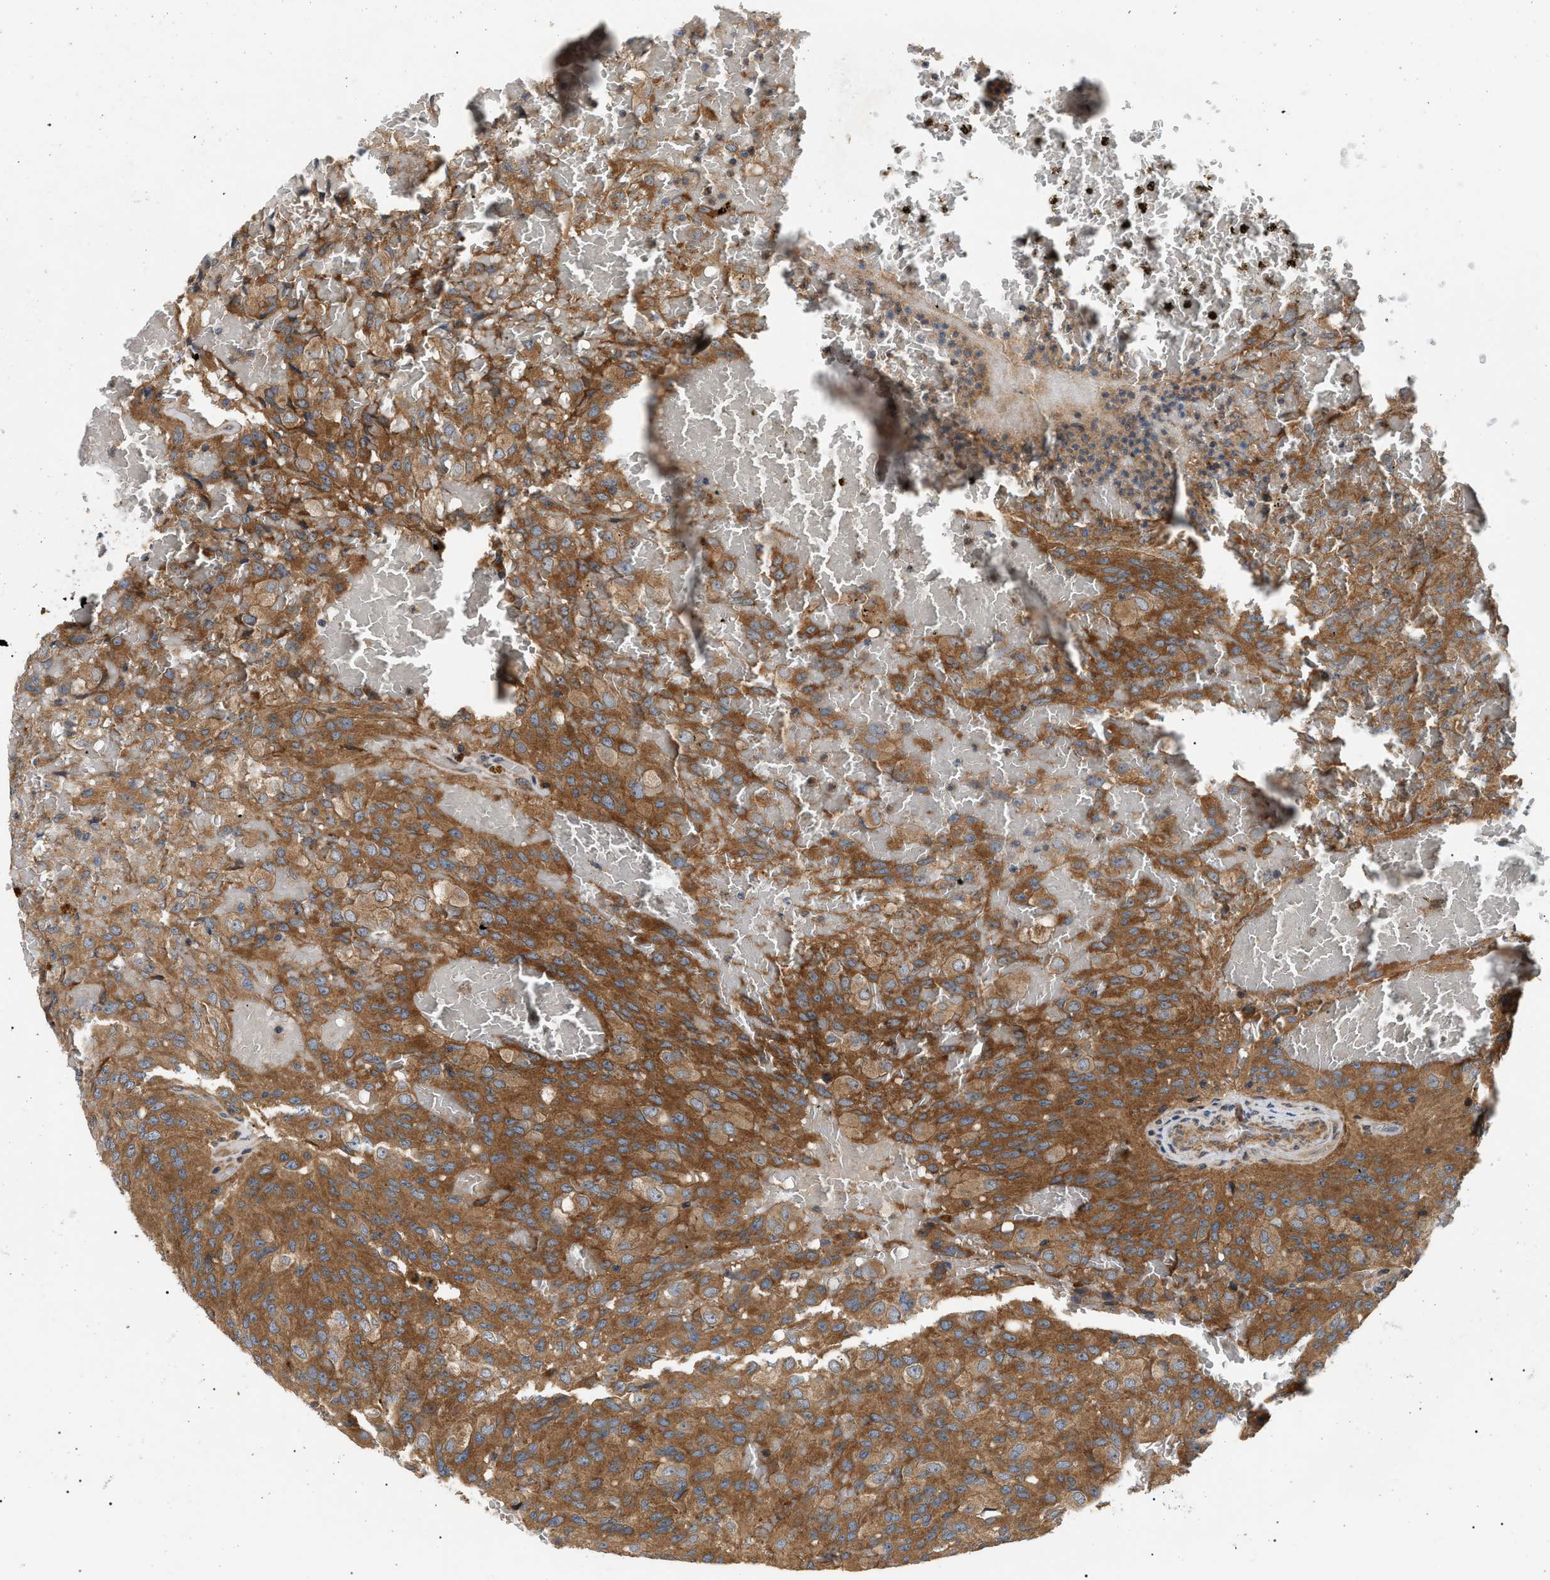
{"staining": {"intensity": "moderate", "quantity": ">75%", "location": "cytoplasmic/membranous"}, "tissue": "glioma", "cell_type": "Tumor cells", "image_type": "cancer", "snomed": [{"axis": "morphology", "description": "Glioma, malignant, High grade"}, {"axis": "topography", "description": "Brain"}], "caption": "DAB (3,3'-diaminobenzidine) immunohistochemical staining of high-grade glioma (malignant) demonstrates moderate cytoplasmic/membranous protein expression in approximately >75% of tumor cells.", "gene": "PPM1B", "patient": {"sex": "male", "age": 32}}